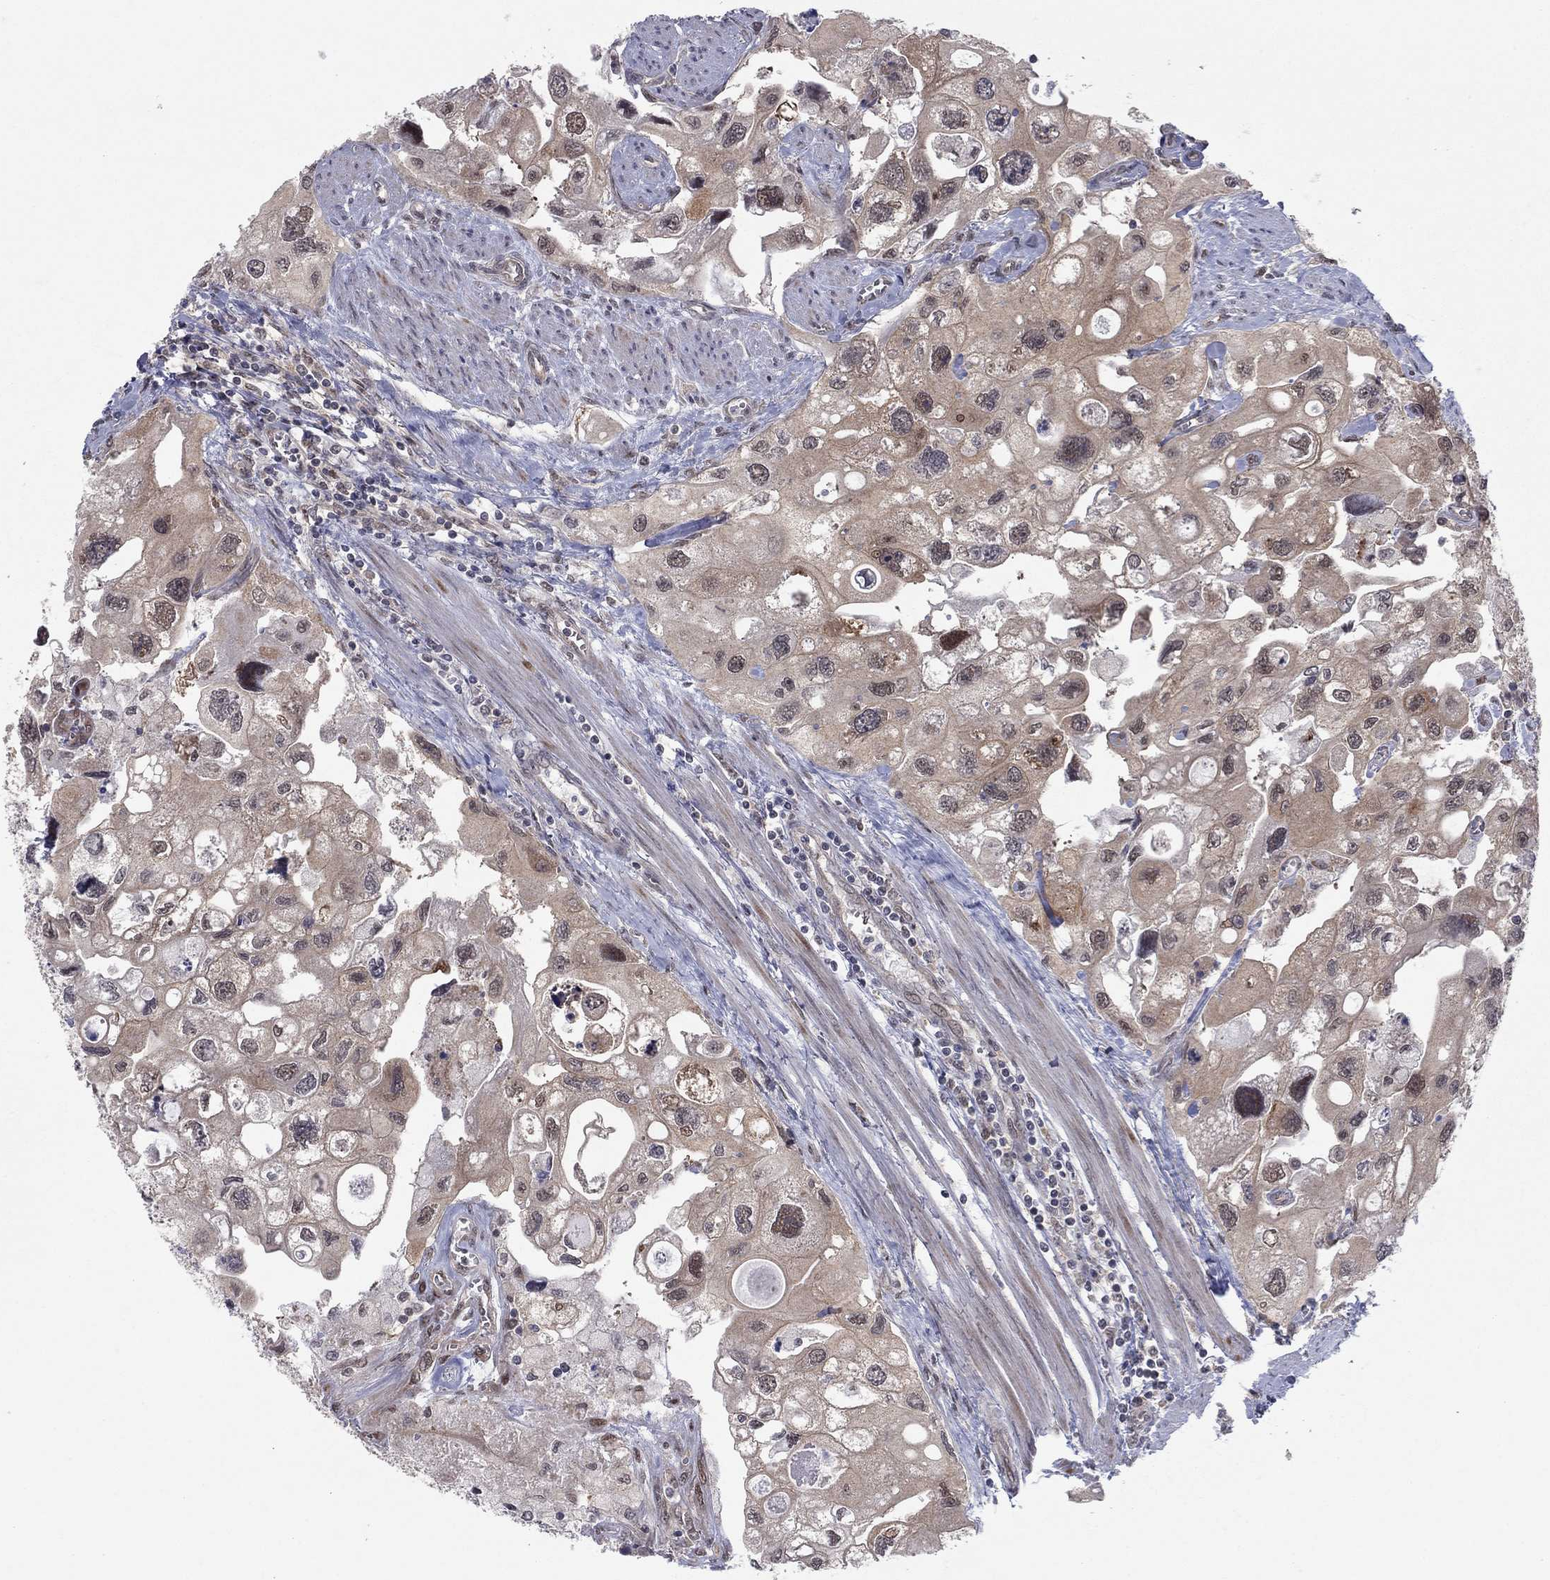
{"staining": {"intensity": "weak", "quantity": "<25%", "location": "cytoplasmic/membranous,nuclear"}, "tissue": "urothelial cancer", "cell_type": "Tumor cells", "image_type": "cancer", "snomed": [{"axis": "morphology", "description": "Urothelial carcinoma, High grade"}, {"axis": "topography", "description": "Urinary bladder"}], "caption": "IHC histopathology image of human urothelial carcinoma (high-grade) stained for a protein (brown), which exhibits no expression in tumor cells.", "gene": "PSMC1", "patient": {"sex": "male", "age": 59}}